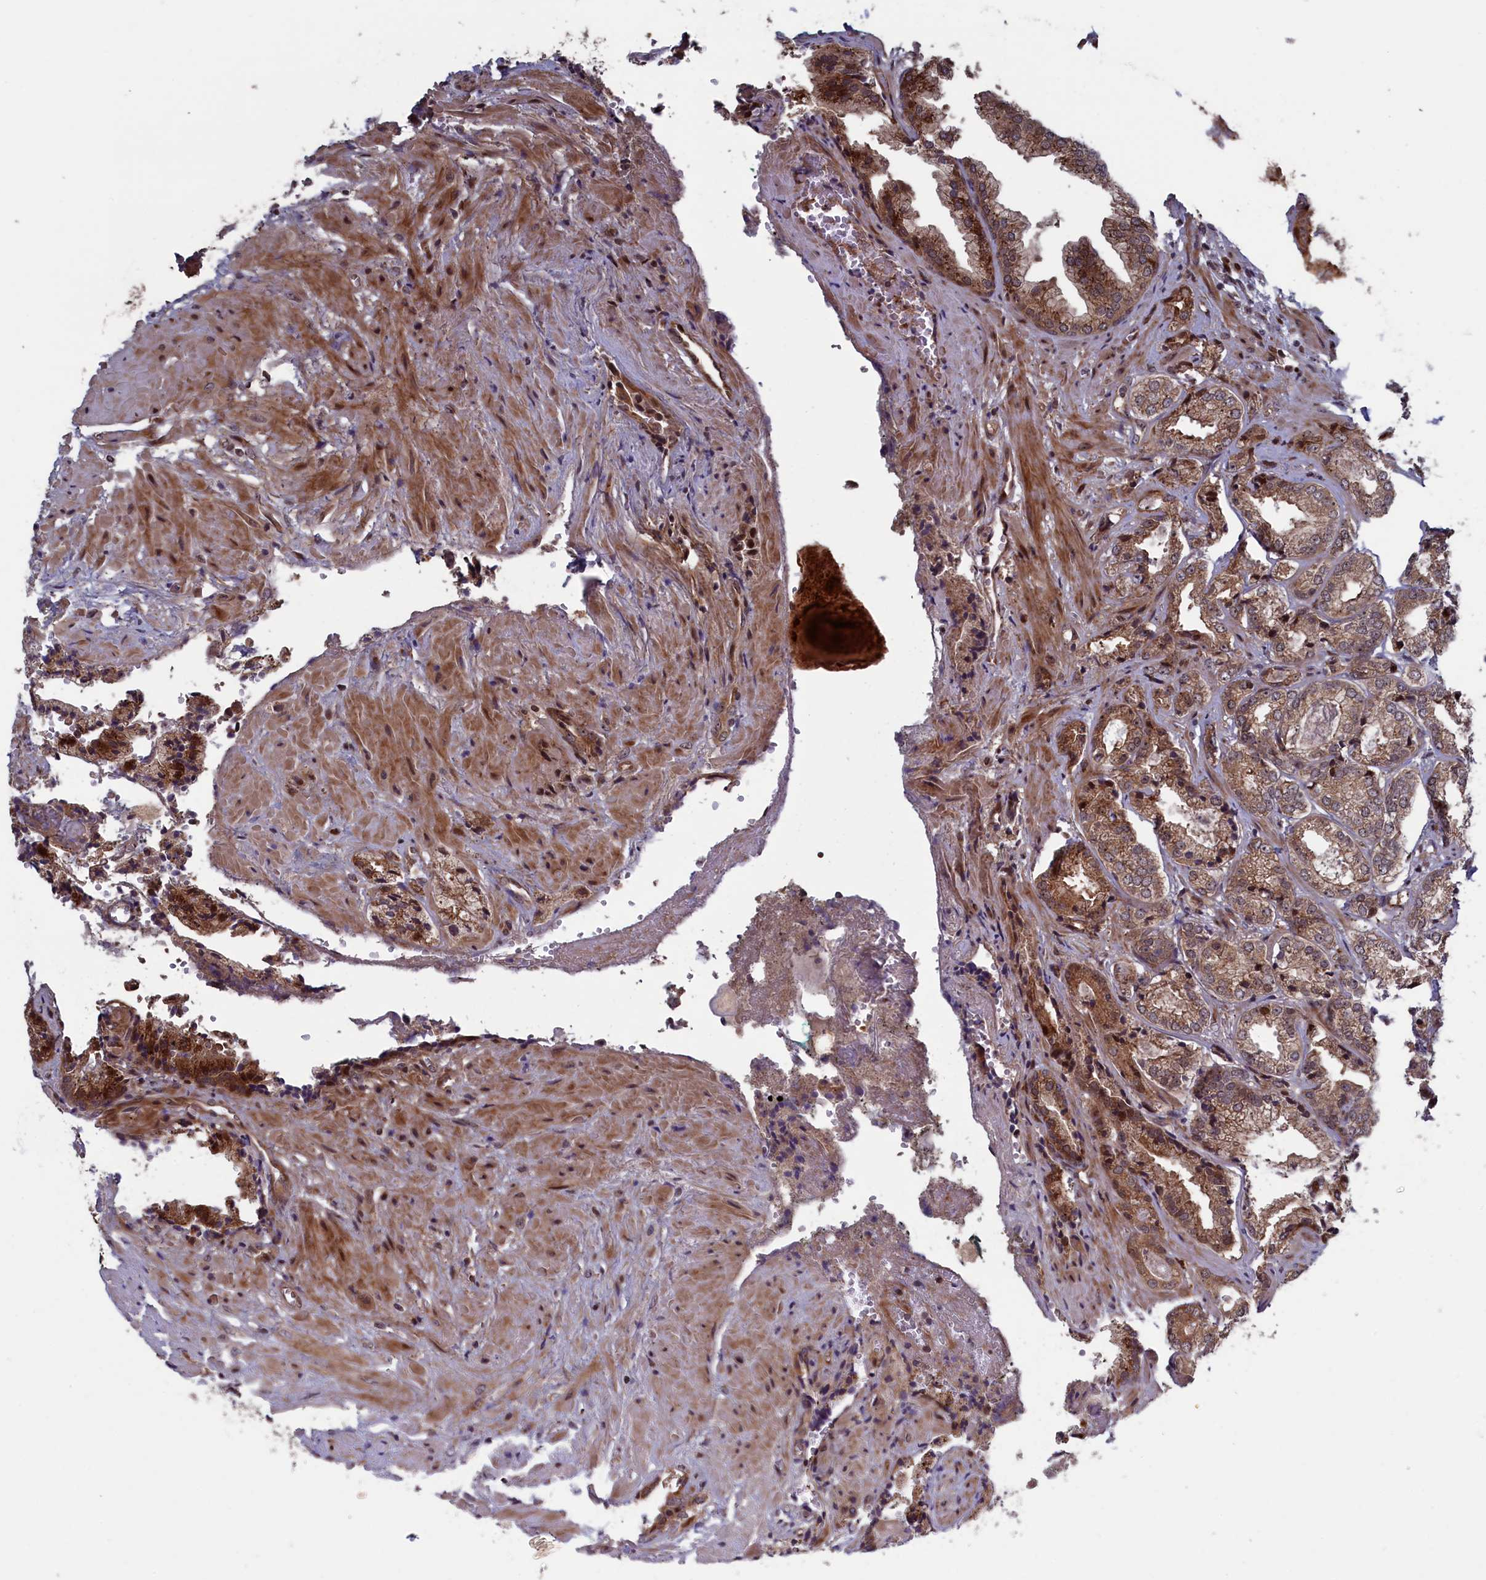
{"staining": {"intensity": "moderate", "quantity": ">75%", "location": "cytoplasmic/membranous,nuclear"}, "tissue": "prostate cancer", "cell_type": "Tumor cells", "image_type": "cancer", "snomed": [{"axis": "morphology", "description": "Adenocarcinoma, High grade"}, {"axis": "topography", "description": "Prostate"}], "caption": "Immunohistochemical staining of human prostate adenocarcinoma (high-grade) displays medium levels of moderate cytoplasmic/membranous and nuclear protein positivity in about >75% of tumor cells.", "gene": "LSG1", "patient": {"sex": "male", "age": 71}}